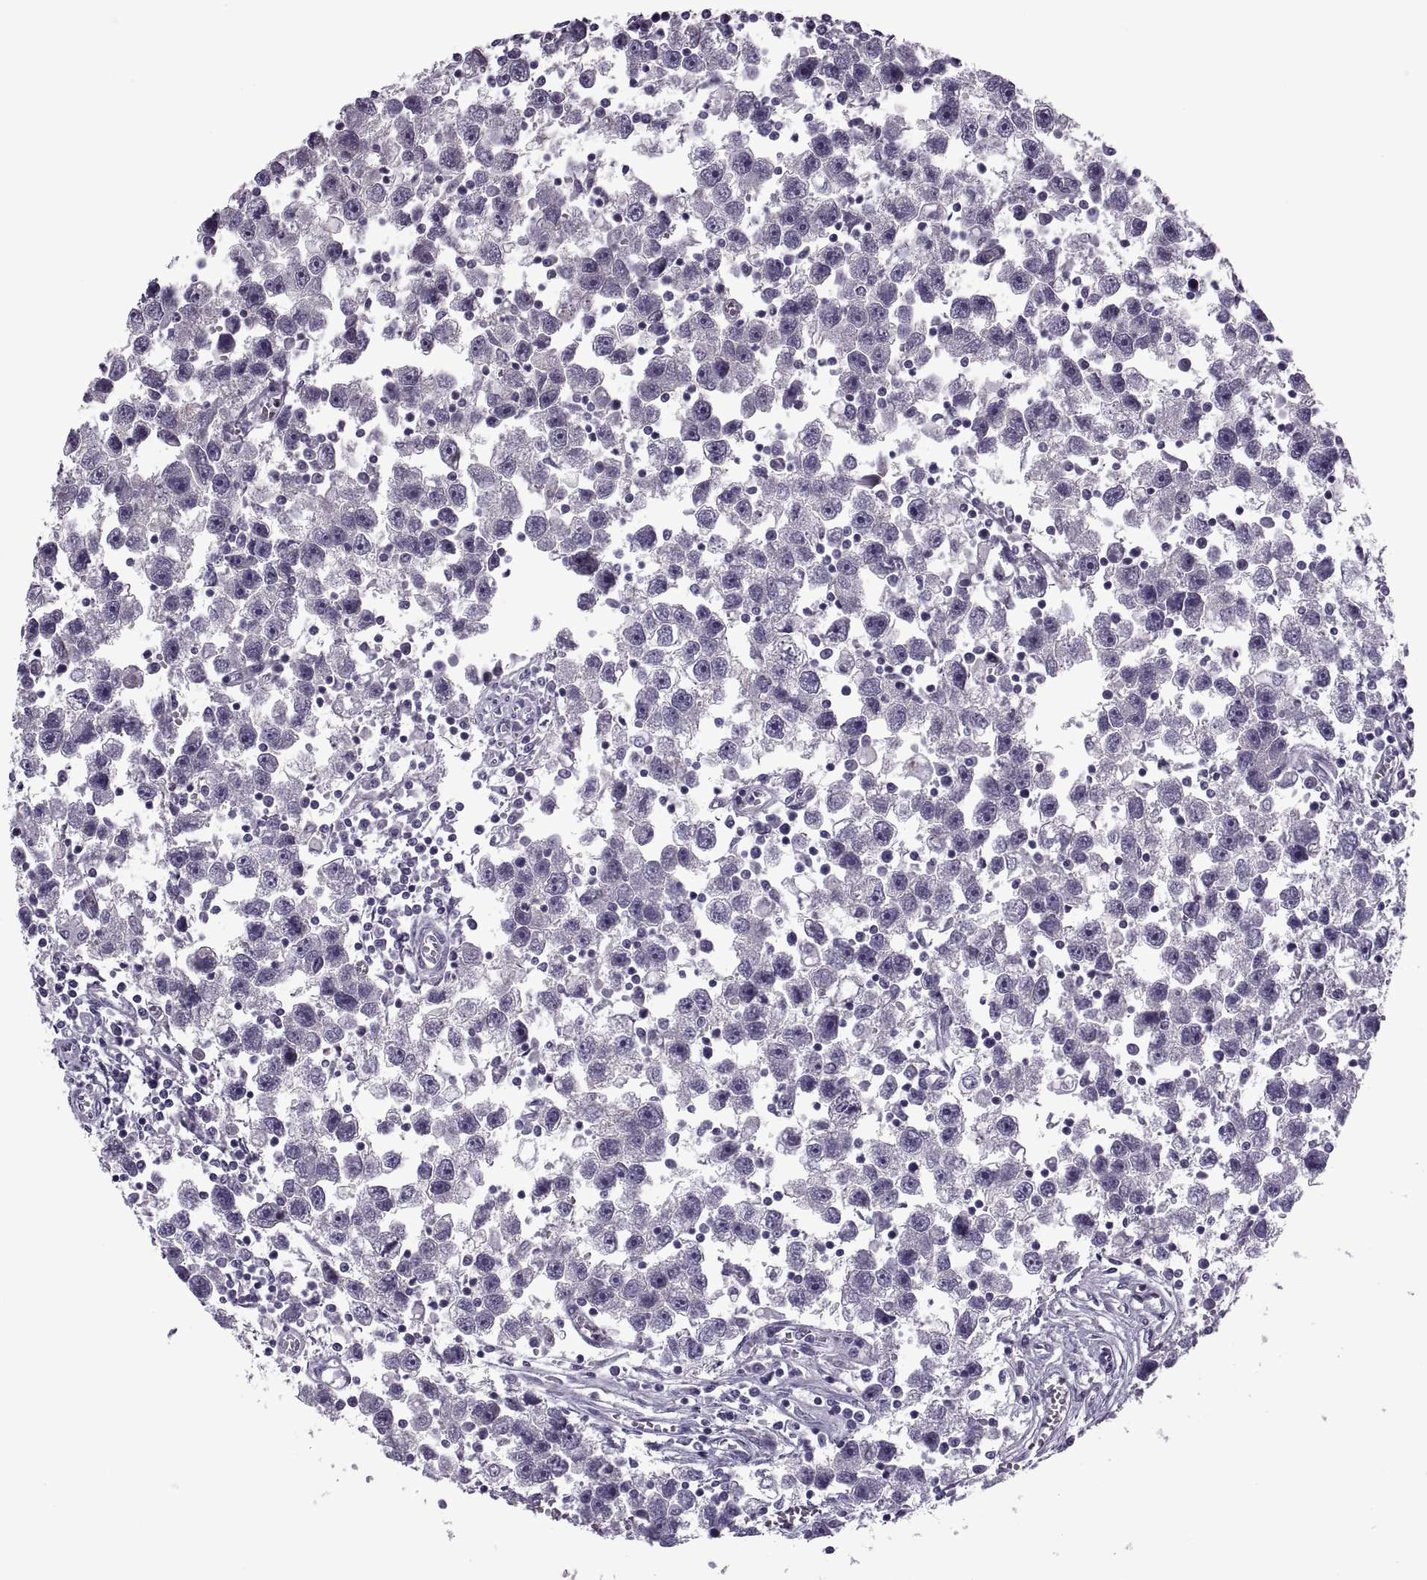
{"staining": {"intensity": "negative", "quantity": "none", "location": "none"}, "tissue": "testis cancer", "cell_type": "Tumor cells", "image_type": "cancer", "snomed": [{"axis": "morphology", "description": "Seminoma, NOS"}, {"axis": "topography", "description": "Testis"}], "caption": "Image shows no significant protein staining in tumor cells of testis cancer (seminoma). (DAB immunohistochemistry with hematoxylin counter stain).", "gene": "SYNGR4", "patient": {"sex": "male", "age": 30}}